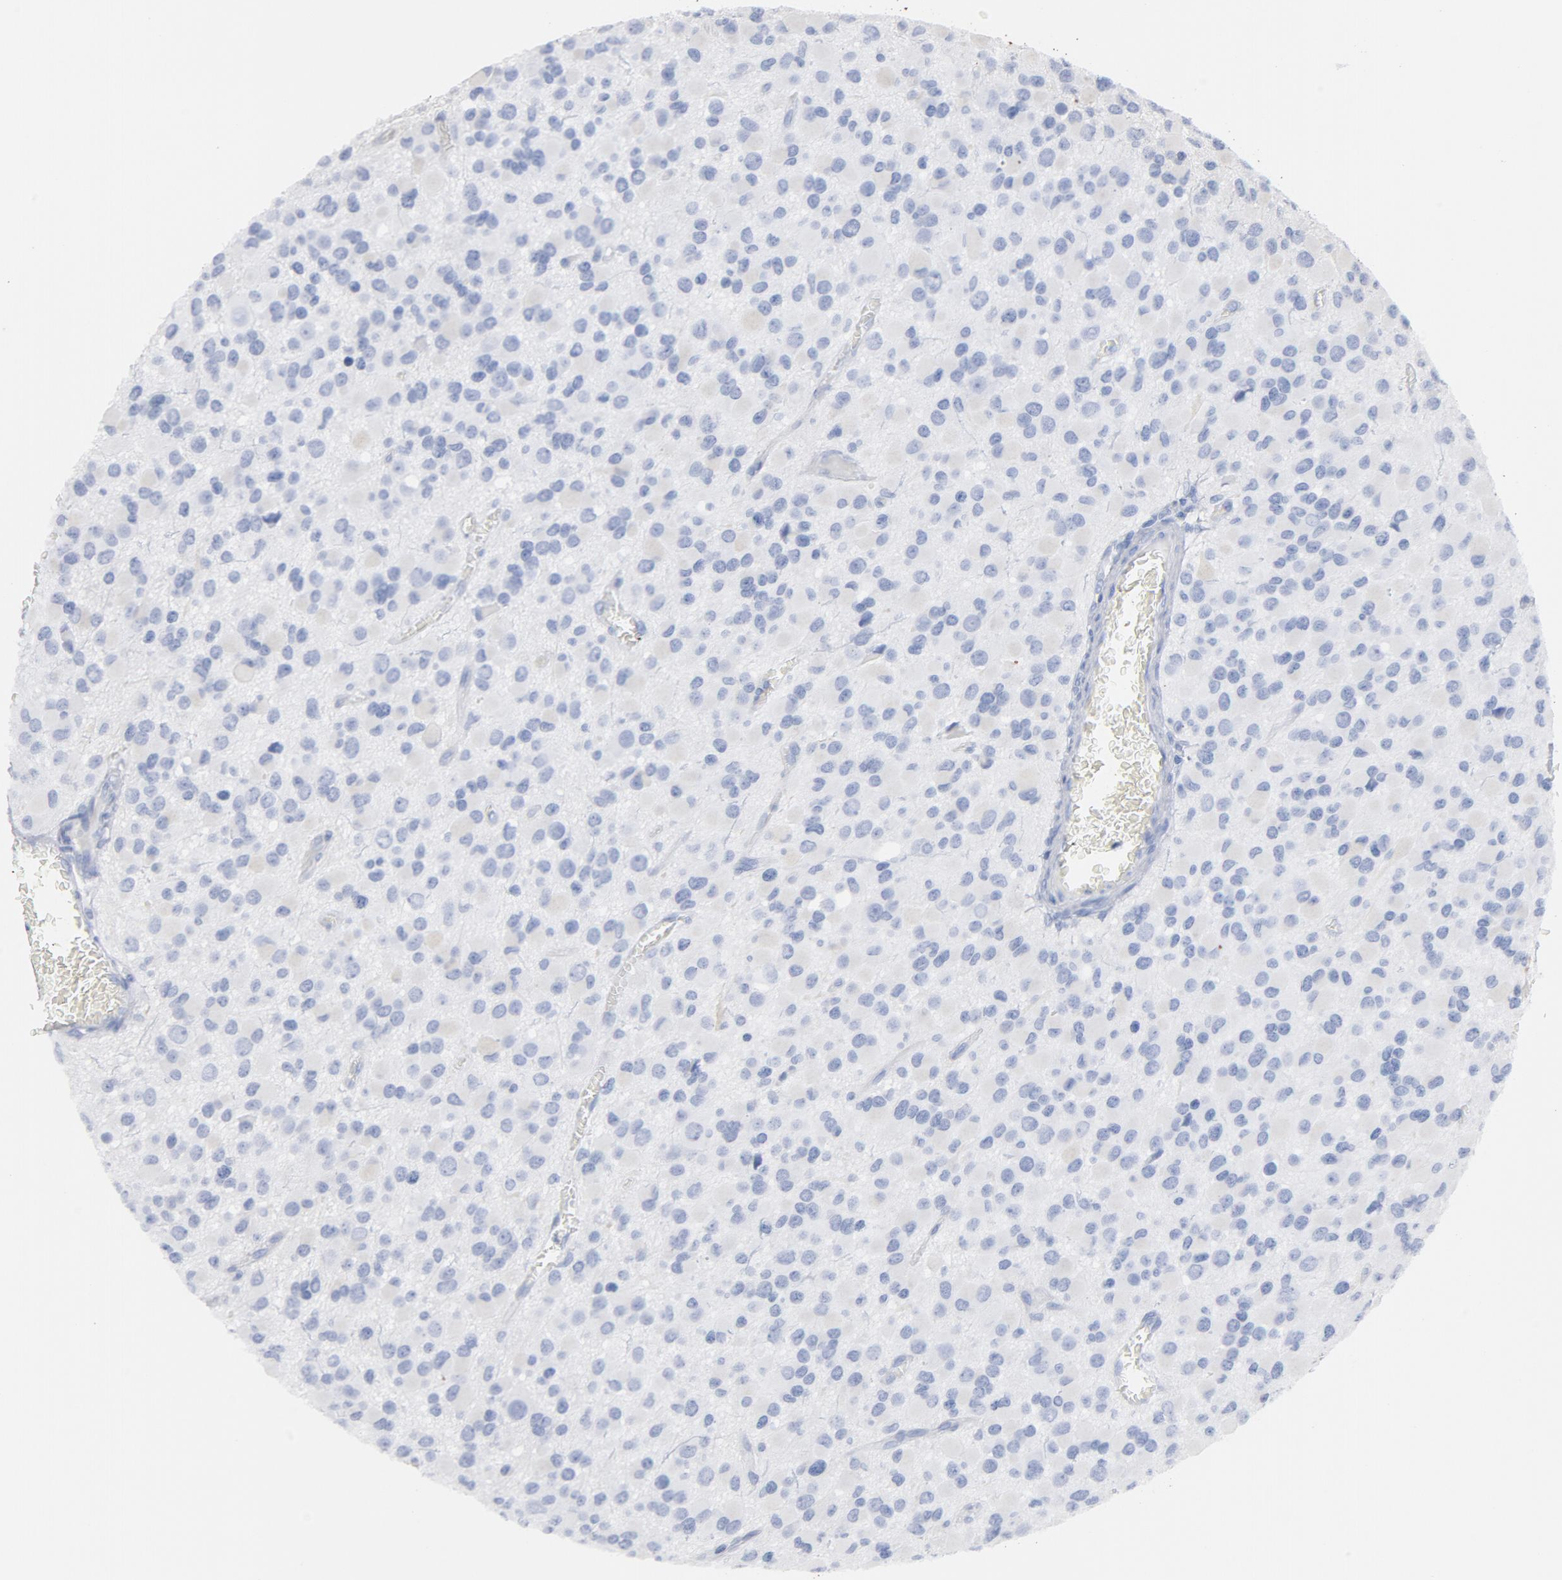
{"staining": {"intensity": "negative", "quantity": "none", "location": "none"}, "tissue": "glioma", "cell_type": "Tumor cells", "image_type": "cancer", "snomed": [{"axis": "morphology", "description": "Glioma, malignant, Low grade"}, {"axis": "topography", "description": "Brain"}], "caption": "DAB immunohistochemical staining of human glioma exhibits no significant staining in tumor cells.", "gene": "TSPAN6", "patient": {"sex": "male", "age": 42}}